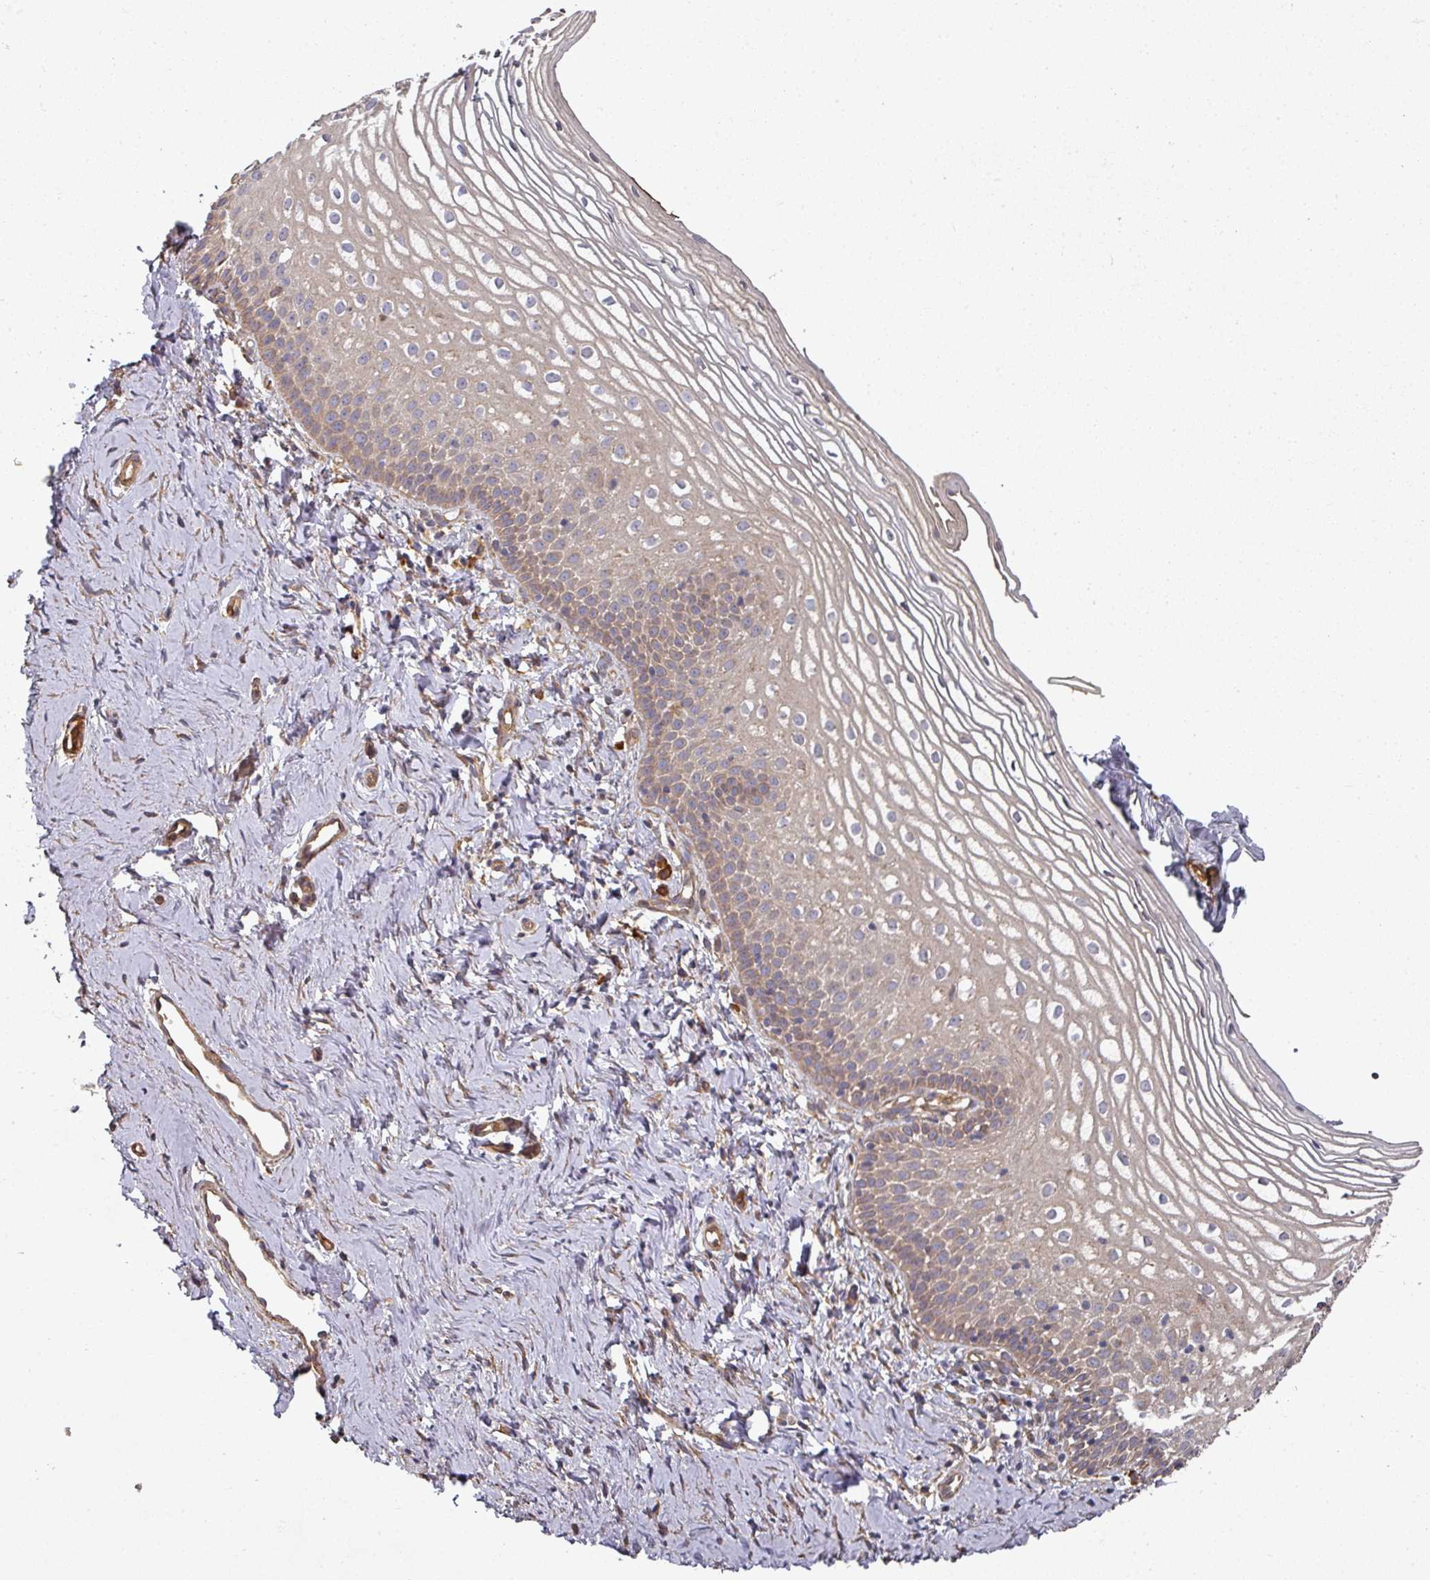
{"staining": {"intensity": "weak", "quantity": "25%-75%", "location": "cytoplasmic/membranous"}, "tissue": "vagina", "cell_type": "Squamous epithelial cells", "image_type": "normal", "snomed": [{"axis": "morphology", "description": "Normal tissue, NOS"}, {"axis": "topography", "description": "Vagina"}], "caption": "This histopathology image reveals immunohistochemistry (IHC) staining of unremarkable human vagina, with low weak cytoplasmic/membranous expression in approximately 25%-75% of squamous epithelial cells.", "gene": "EDEM2", "patient": {"sex": "female", "age": 56}}